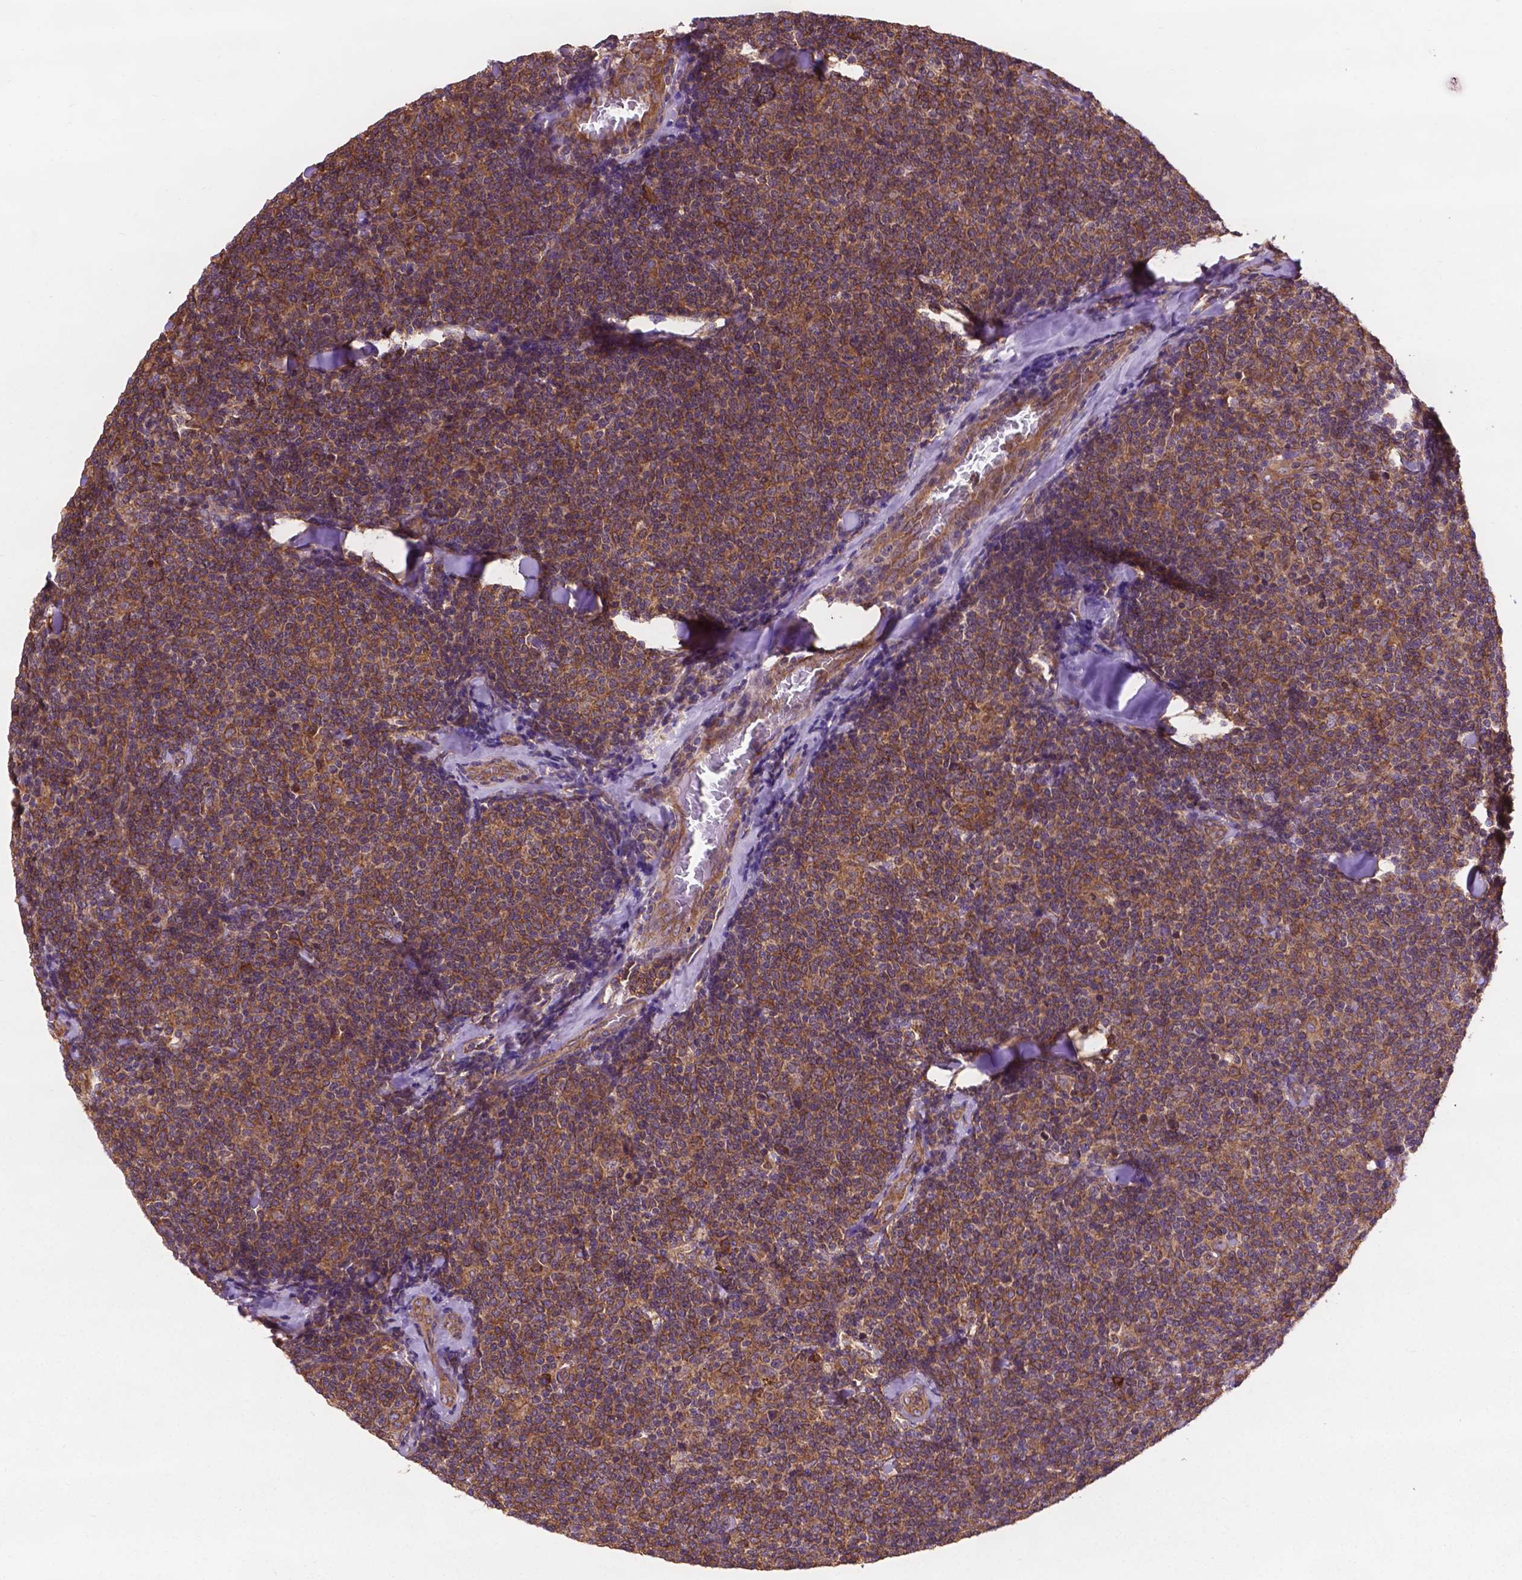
{"staining": {"intensity": "moderate", "quantity": ">75%", "location": "cytoplasmic/membranous"}, "tissue": "lymphoma", "cell_type": "Tumor cells", "image_type": "cancer", "snomed": [{"axis": "morphology", "description": "Malignant lymphoma, non-Hodgkin's type, Low grade"}, {"axis": "topography", "description": "Lymph node"}], "caption": "Immunohistochemistry of low-grade malignant lymphoma, non-Hodgkin's type demonstrates medium levels of moderate cytoplasmic/membranous positivity in about >75% of tumor cells. The staining was performed using DAB (3,3'-diaminobenzidine) to visualize the protein expression in brown, while the nuclei were stained in blue with hematoxylin (Magnification: 20x).", "gene": "CCDC71L", "patient": {"sex": "female", "age": 56}}